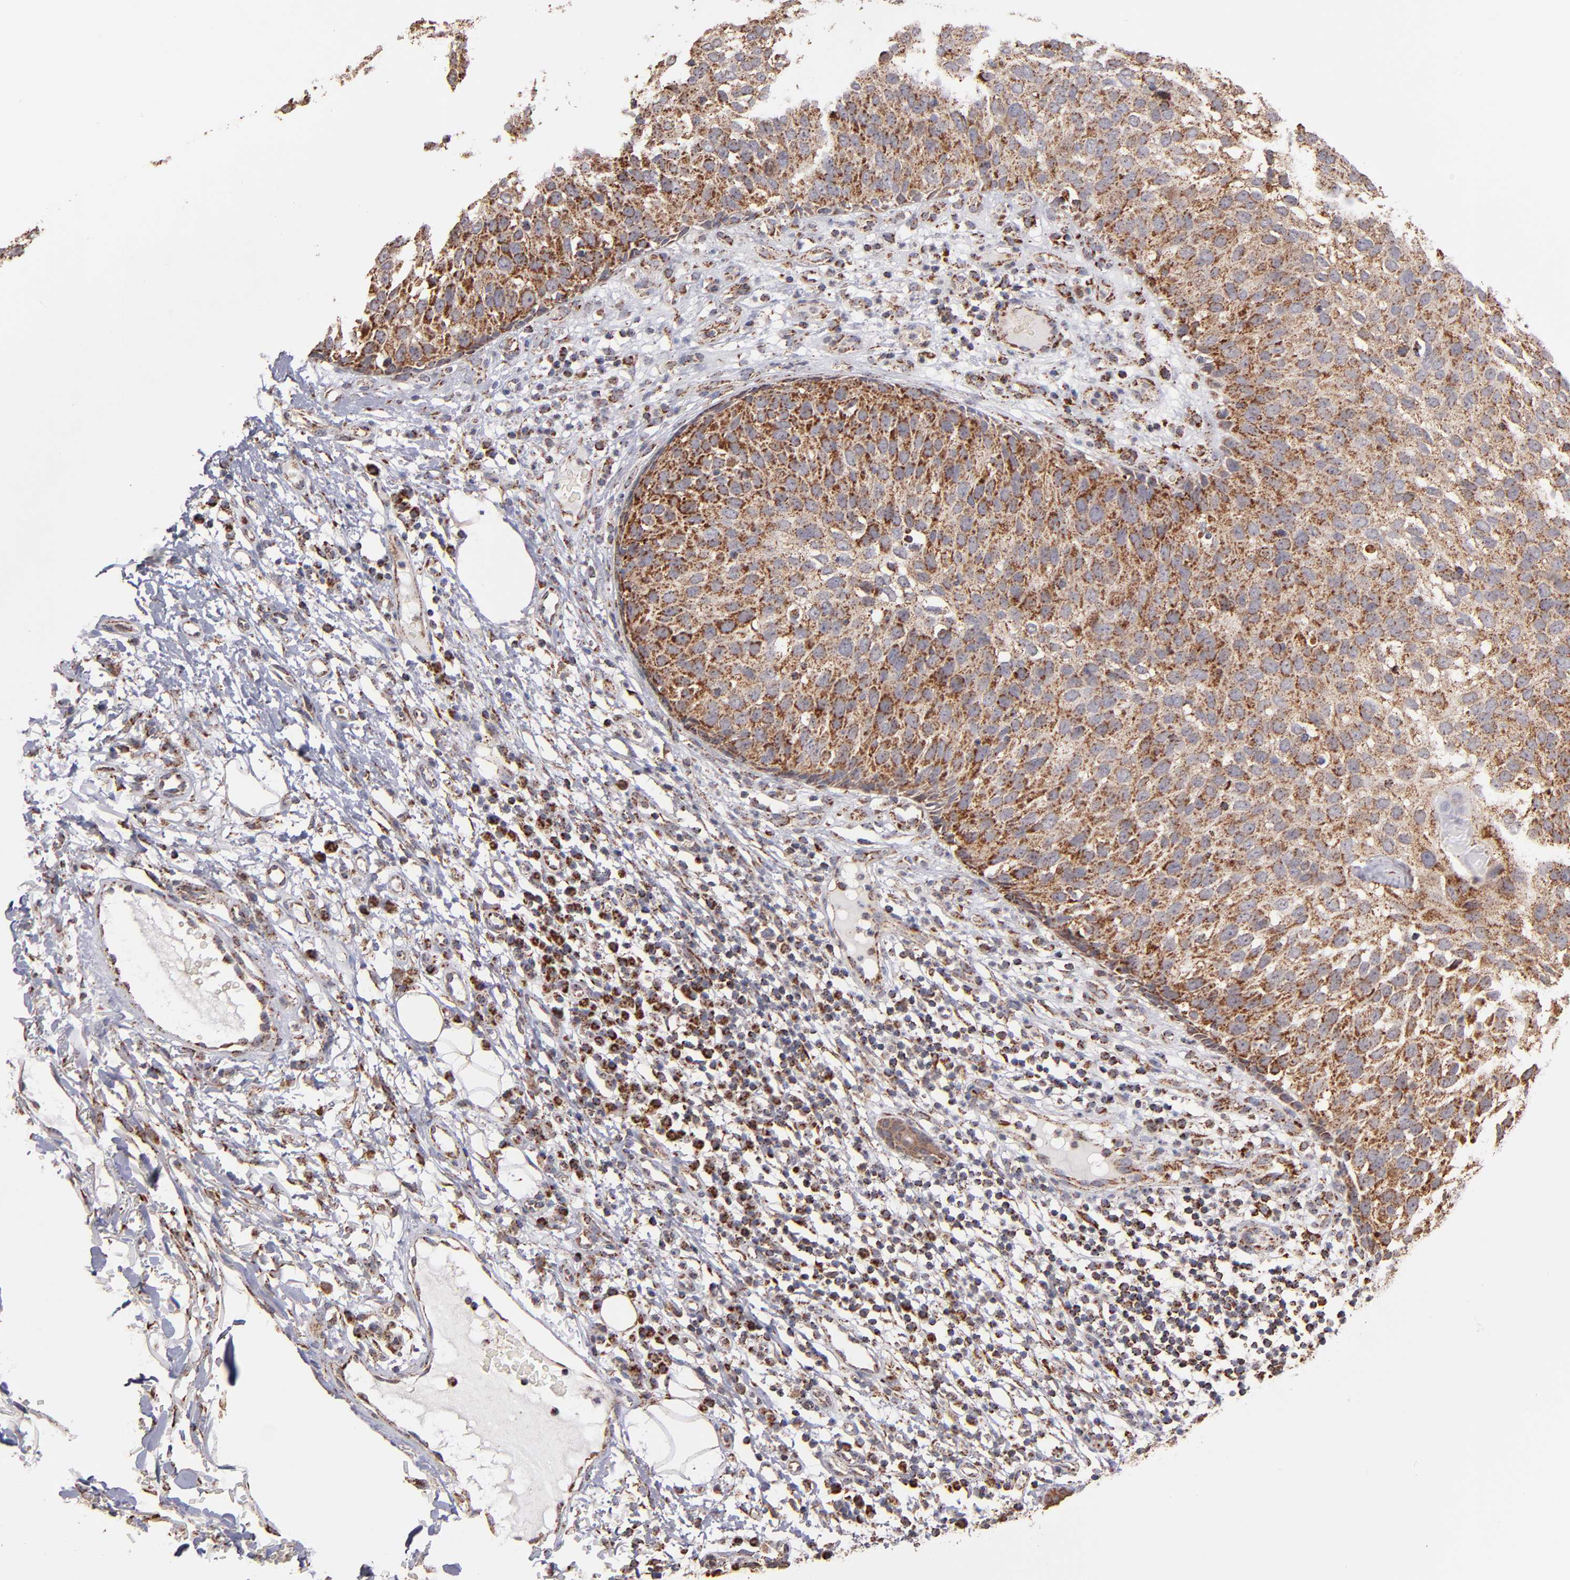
{"staining": {"intensity": "moderate", "quantity": "25%-75%", "location": "cytoplasmic/membranous"}, "tissue": "skin cancer", "cell_type": "Tumor cells", "image_type": "cancer", "snomed": [{"axis": "morphology", "description": "Squamous cell carcinoma, NOS"}, {"axis": "topography", "description": "Skin"}], "caption": "Squamous cell carcinoma (skin) was stained to show a protein in brown. There is medium levels of moderate cytoplasmic/membranous expression in about 25%-75% of tumor cells.", "gene": "DLST", "patient": {"sex": "male", "age": 87}}